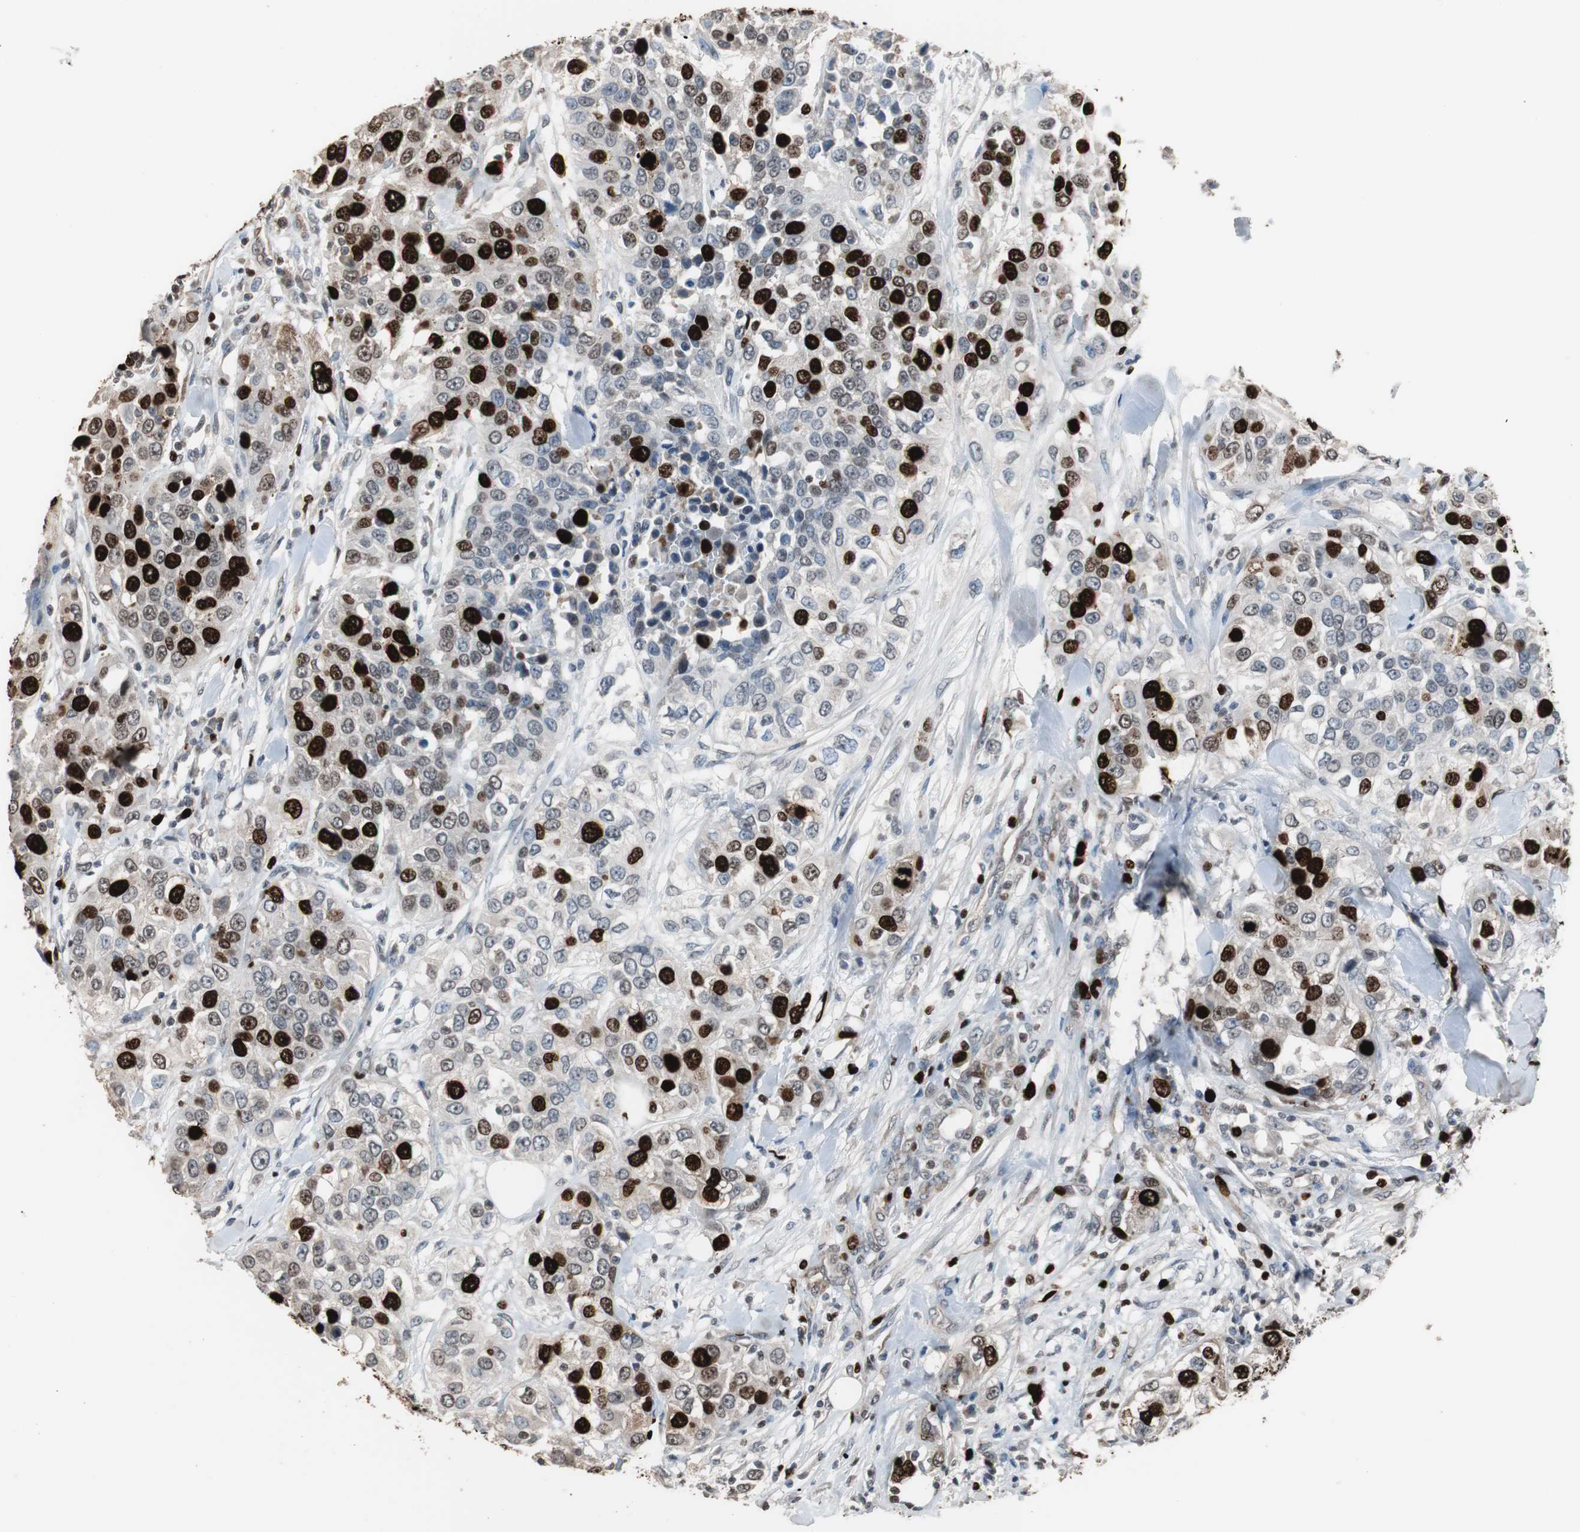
{"staining": {"intensity": "strong", "quantity": "25%-75%", "location": "nuclear"}, "tissue": "urothelial cancer", "cell_type": "Tumor cells", "image_type": "cancer", "snomed": [{"axis": "morphology", "description": "Urothelial carcinoma, High grade"}, {"axis": "topography", "description": "Urinary bladder"}], "caption": "The photomicrograph shows staining of urothelial cancer, revealing strong nuclear protein staining (brown color) within tumor cells.", "gene": "TOP2A", "patient": {"sex": "female", "age": 80}}